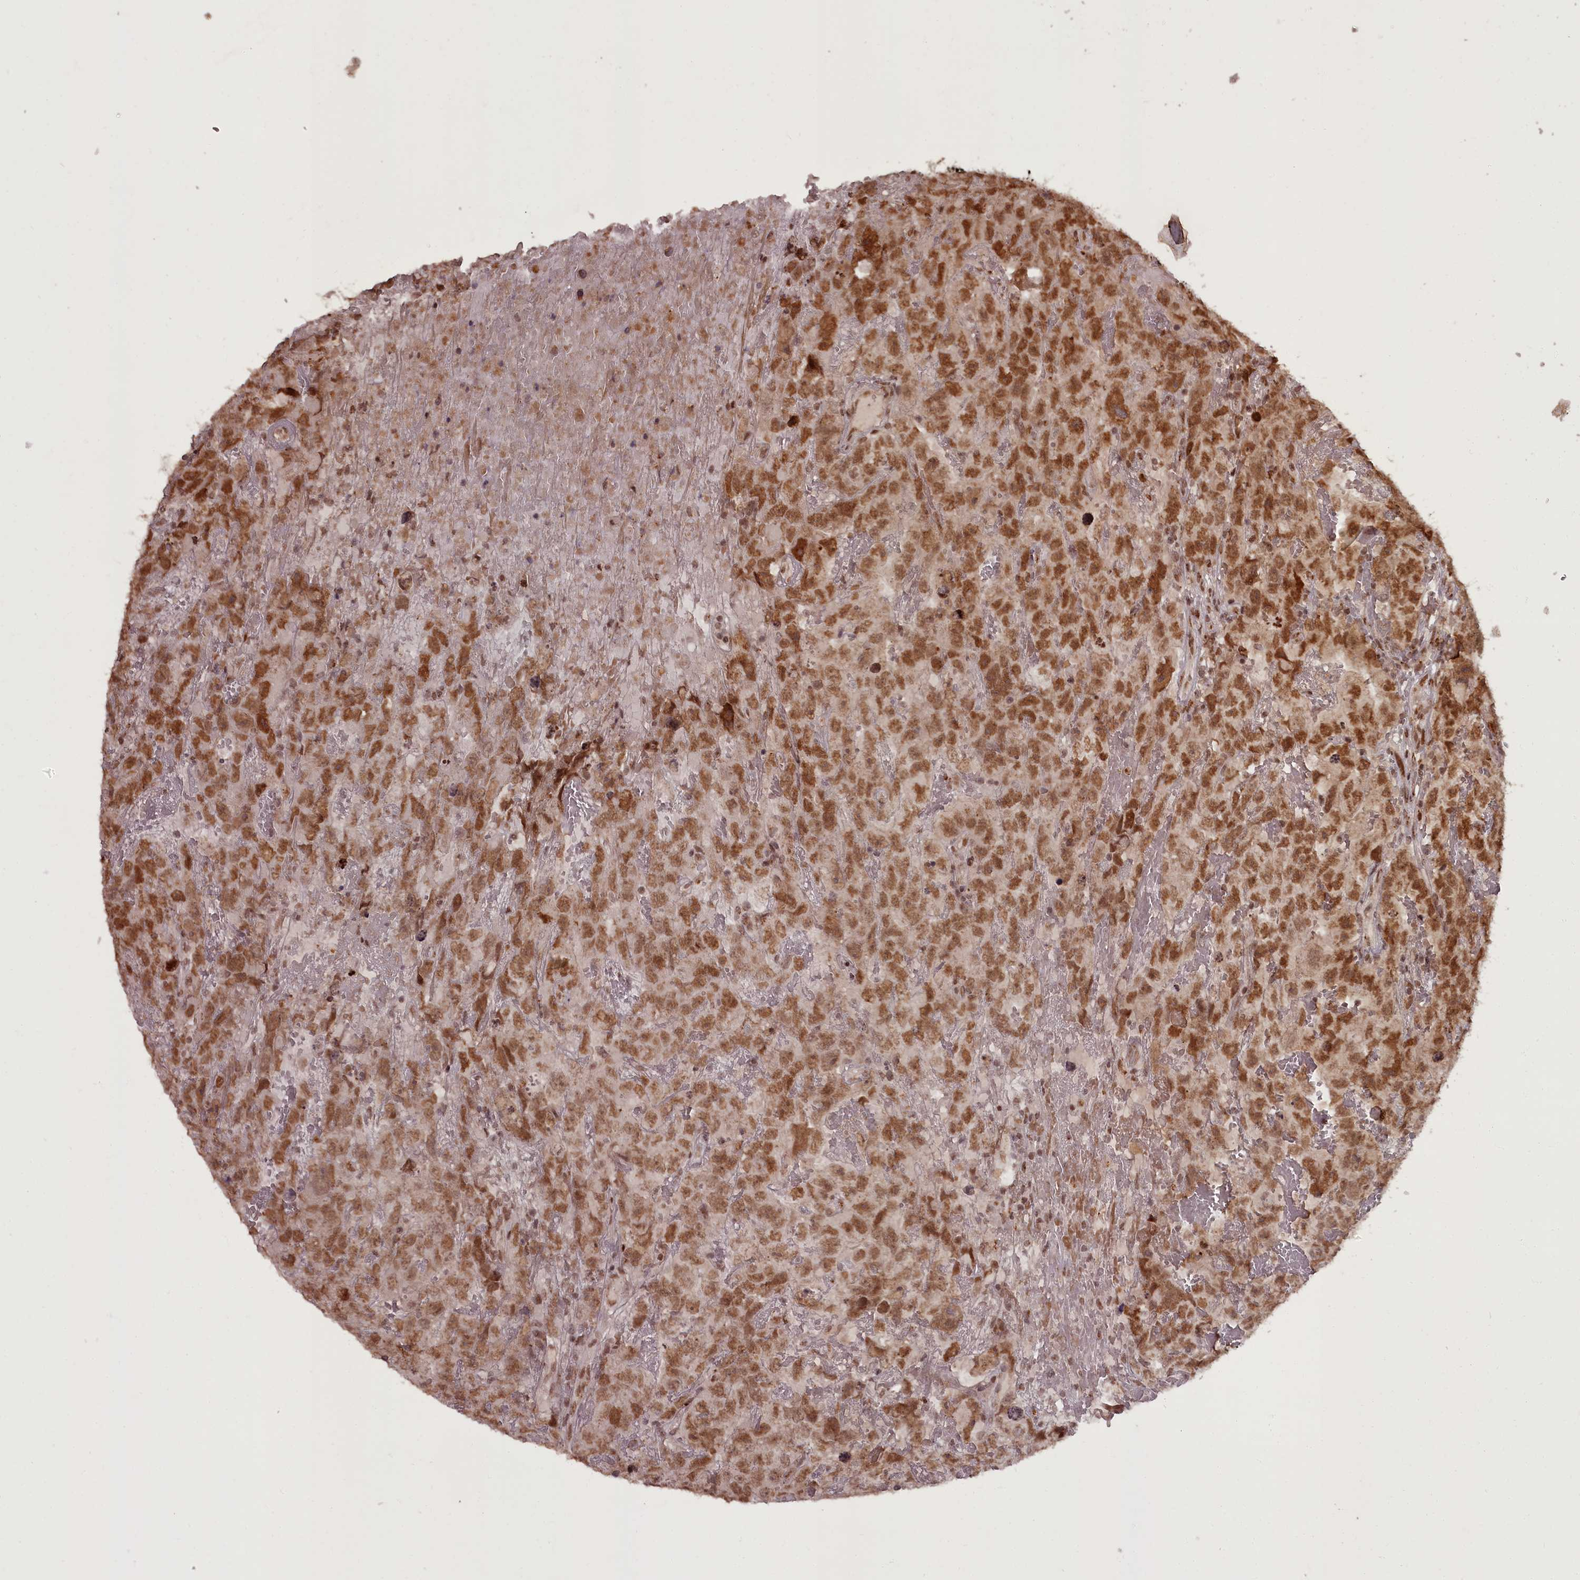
{"staining": {"intensity": "moderate", "quantity": ">75%", "location": "cytoplasmic/membranous,nuclear"}, "tissue": "testis cancer", "cell_type": "Tumor cells", "image_type": "cancer", "snomed": [{"axis": "morphology", "description": "Carcinoma, Embryonal, NOS"}, {"axis": "topography", "description": "Testis"}], "caption": "Immunohistochemical staining of testis embryonal carcinoma demonstrates moderate cytoplasmic/membranous and nuclear protein staining in about >75% of tumor cells. (DAB (3,3'-diaminobenzidine) IHC with brightfield microscopy, high magnification).", "gene": "CEP83", "patient": {"sex": "male", "age": 45}}